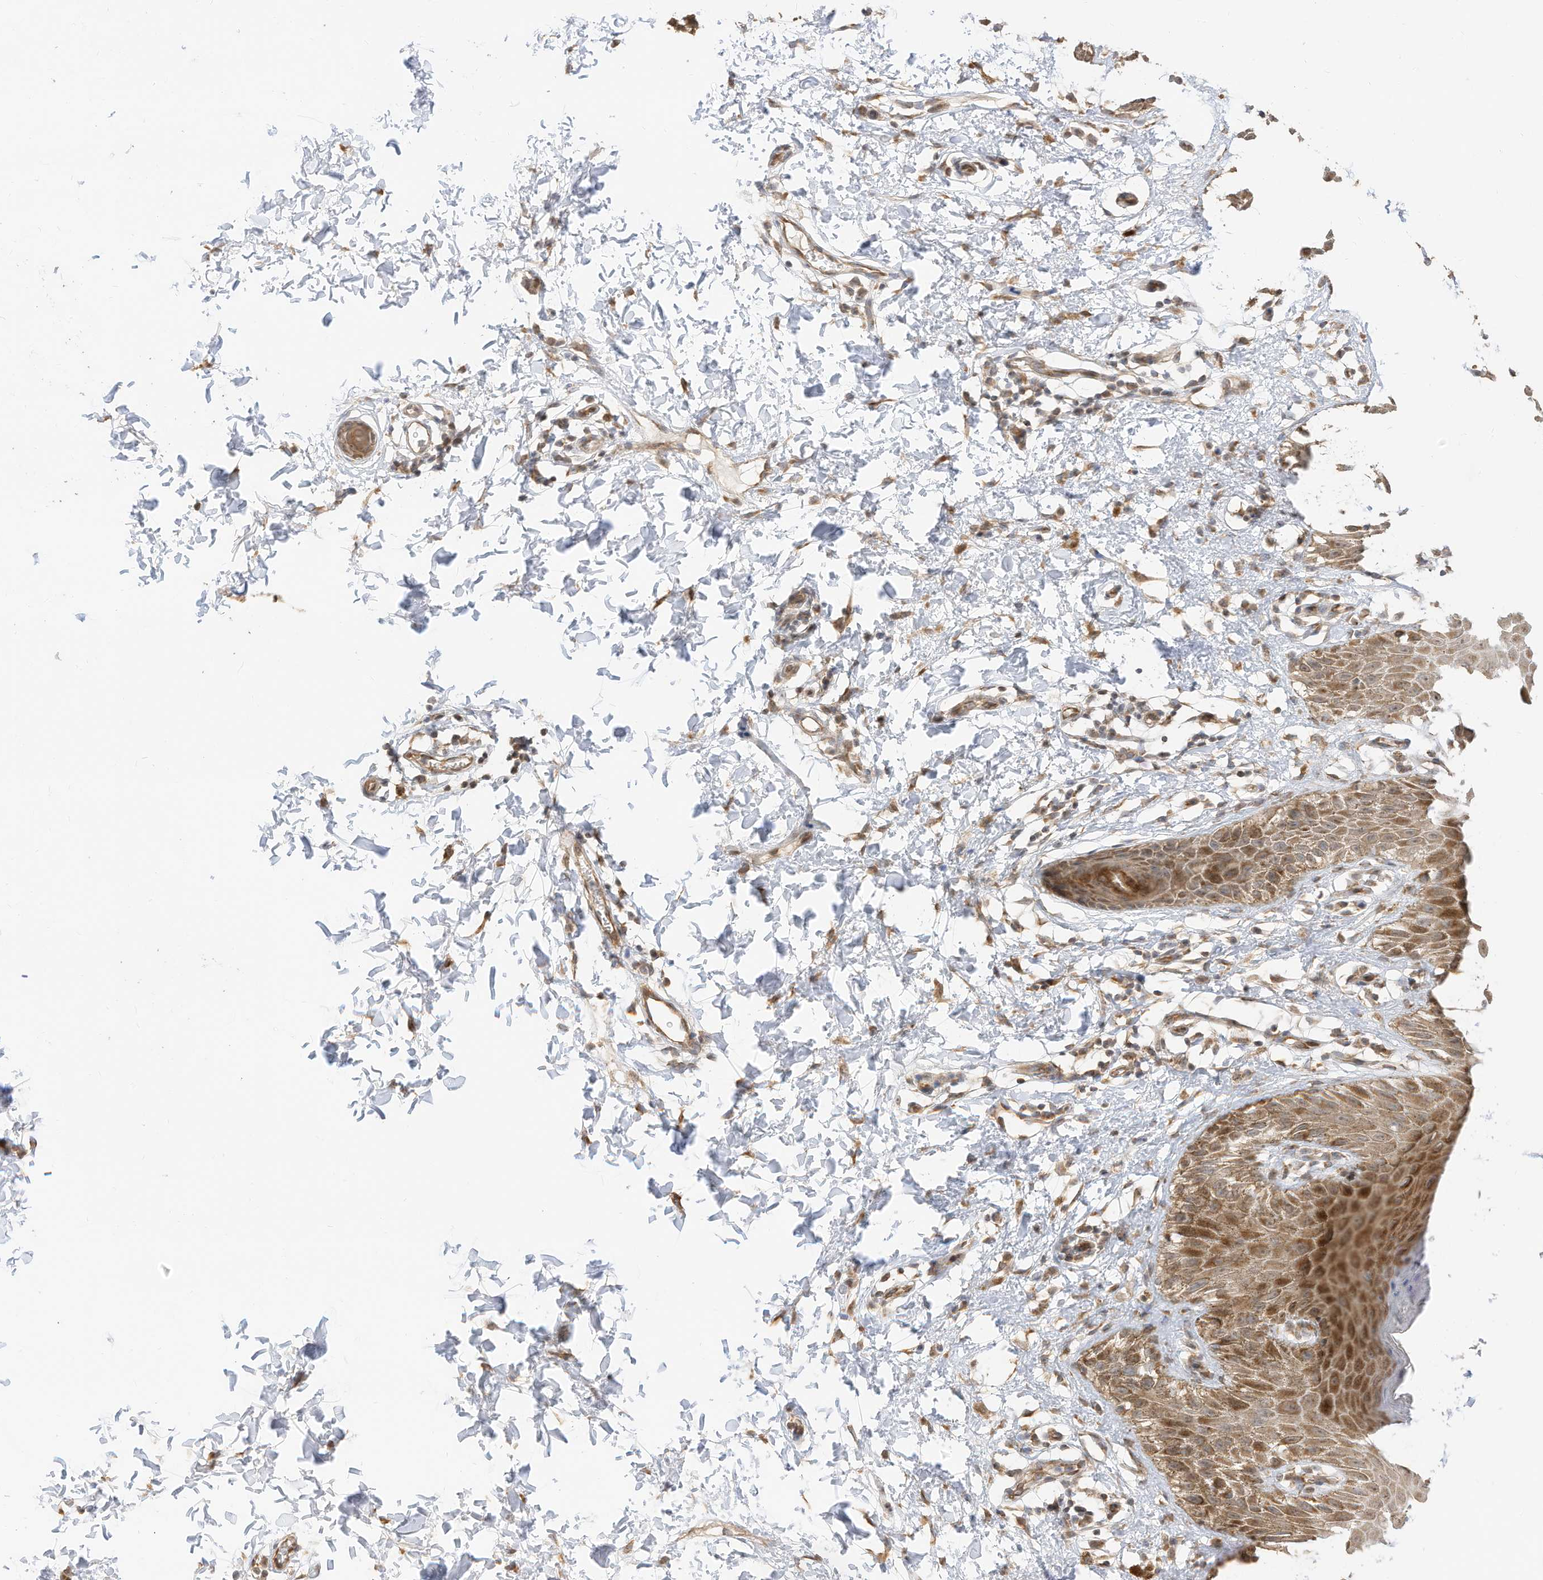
{"staining": {"intensity": "moderate", "quantity": ">75%", "location": "cytoplasmic/membranous"}, "tissue": "skin", "cell_type": "Epidermal cells", "image_type": "normal", "snomed": [{"axis": "morphology", "description": "Normal tissue, NOS"}, {"axis": "topography", "description": "Anal"}], "caption": "This is an image of immunohistochemistry (IHC) staining of unremarkable skin, which shows moderate staining in the cytoplasmic/membranous of epidermal cells.", "gene": "CAGE1", "patient": {"sex": "male", "age": 44}}